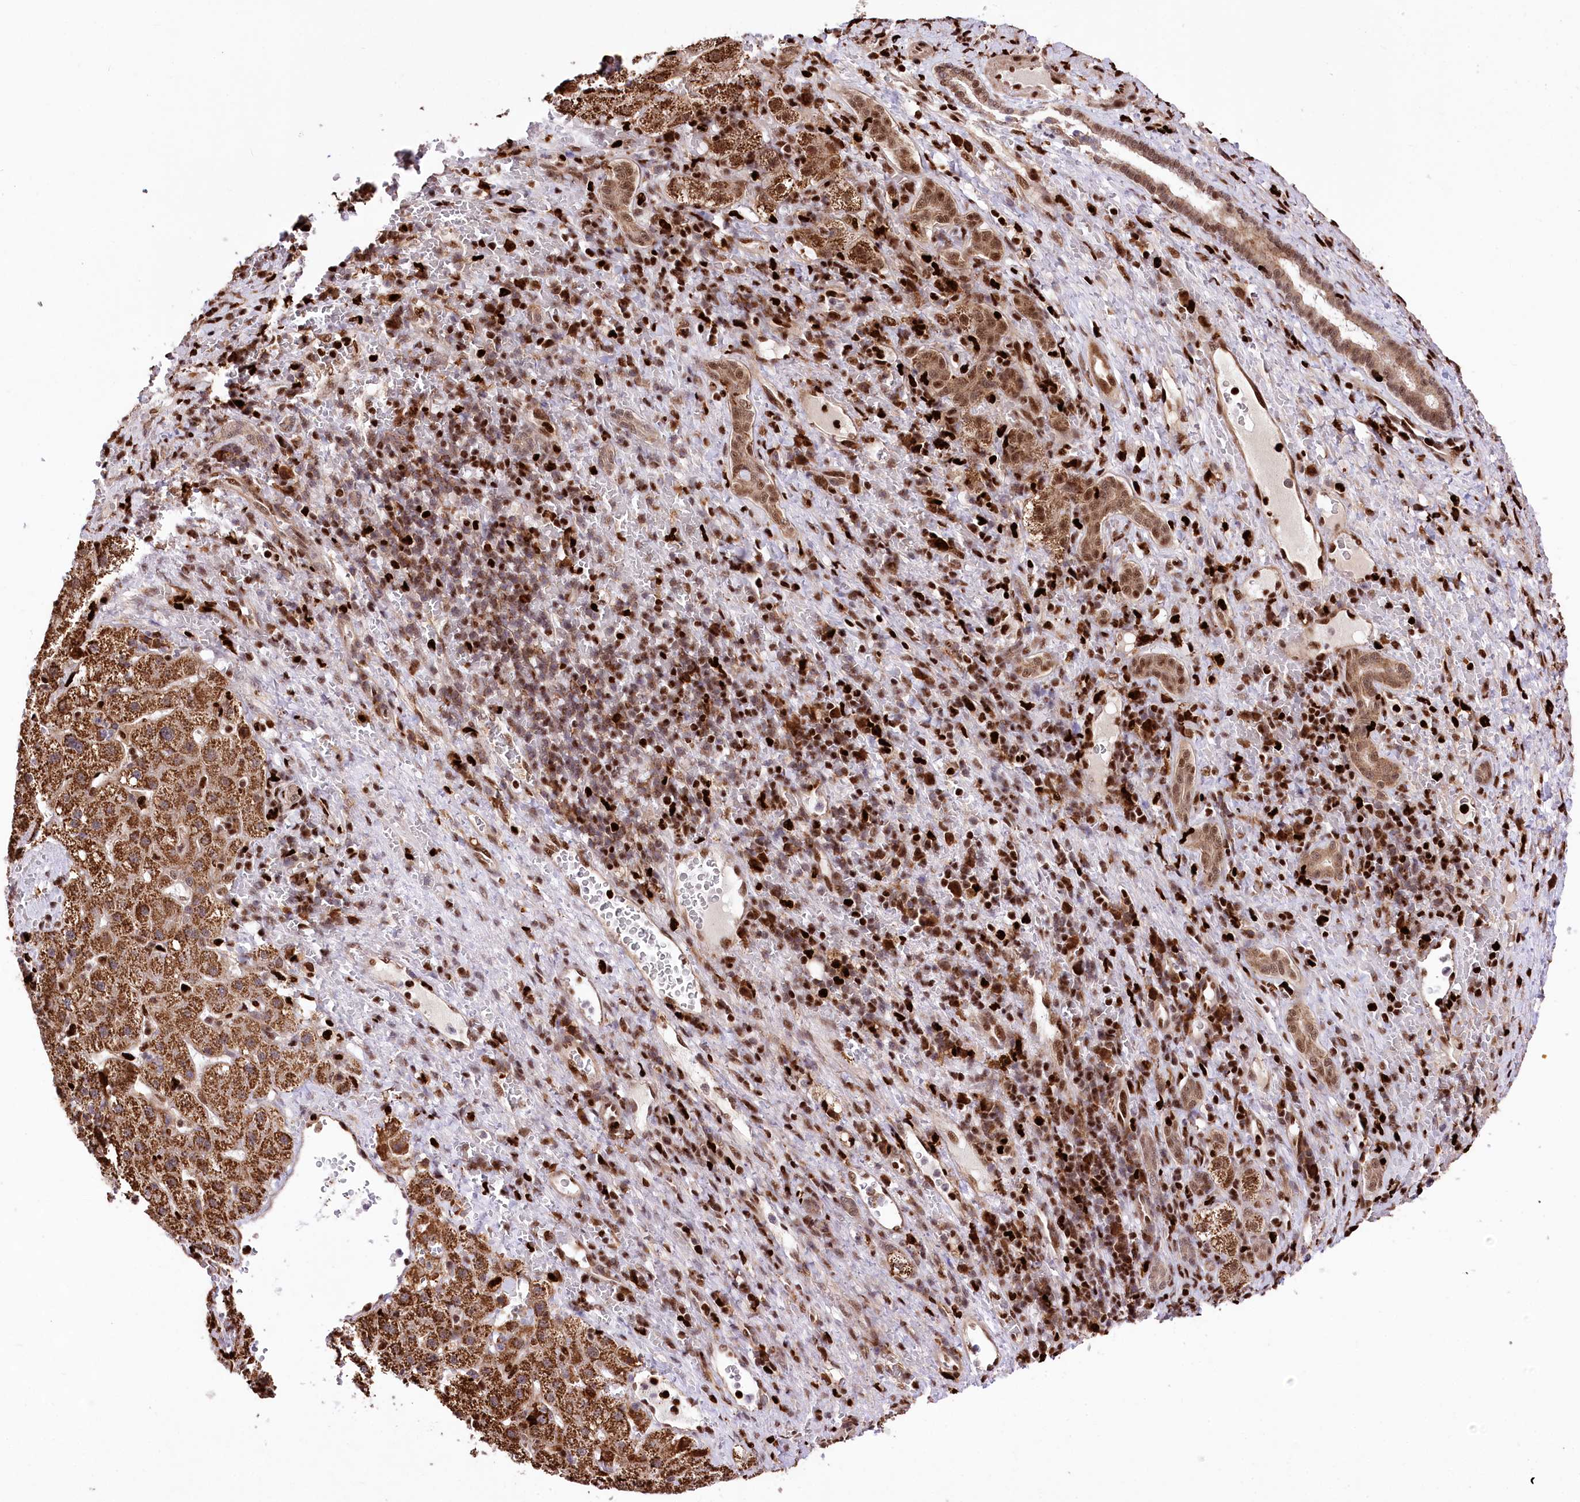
{"staining": {"intensity": "strong", "quantity": ">75%", "location": "cytoplasmic/membranous"}, "tissue": "liver cancer", "cell_type": "Tumor cells", "image_type": "cancer", "snomed": [{"axis": "morphology", "description": "Carcinoma, Hepatocellular, NOS"}, {"axis": "topography", "description": "Liver"}], "caption": "The immunohistochemical stain shows strong cytoplasmic/membranous staining in tumor cells of hepatocellular carcinoma (liver) tissue. The staining was performed using DAB to visualize the protein expression in brown, while the nuclei were stained in blue with hematoxylin (Magnification: 20x).", "gene": "FIGN", "patient": {"sex": "male", "age": 57}}